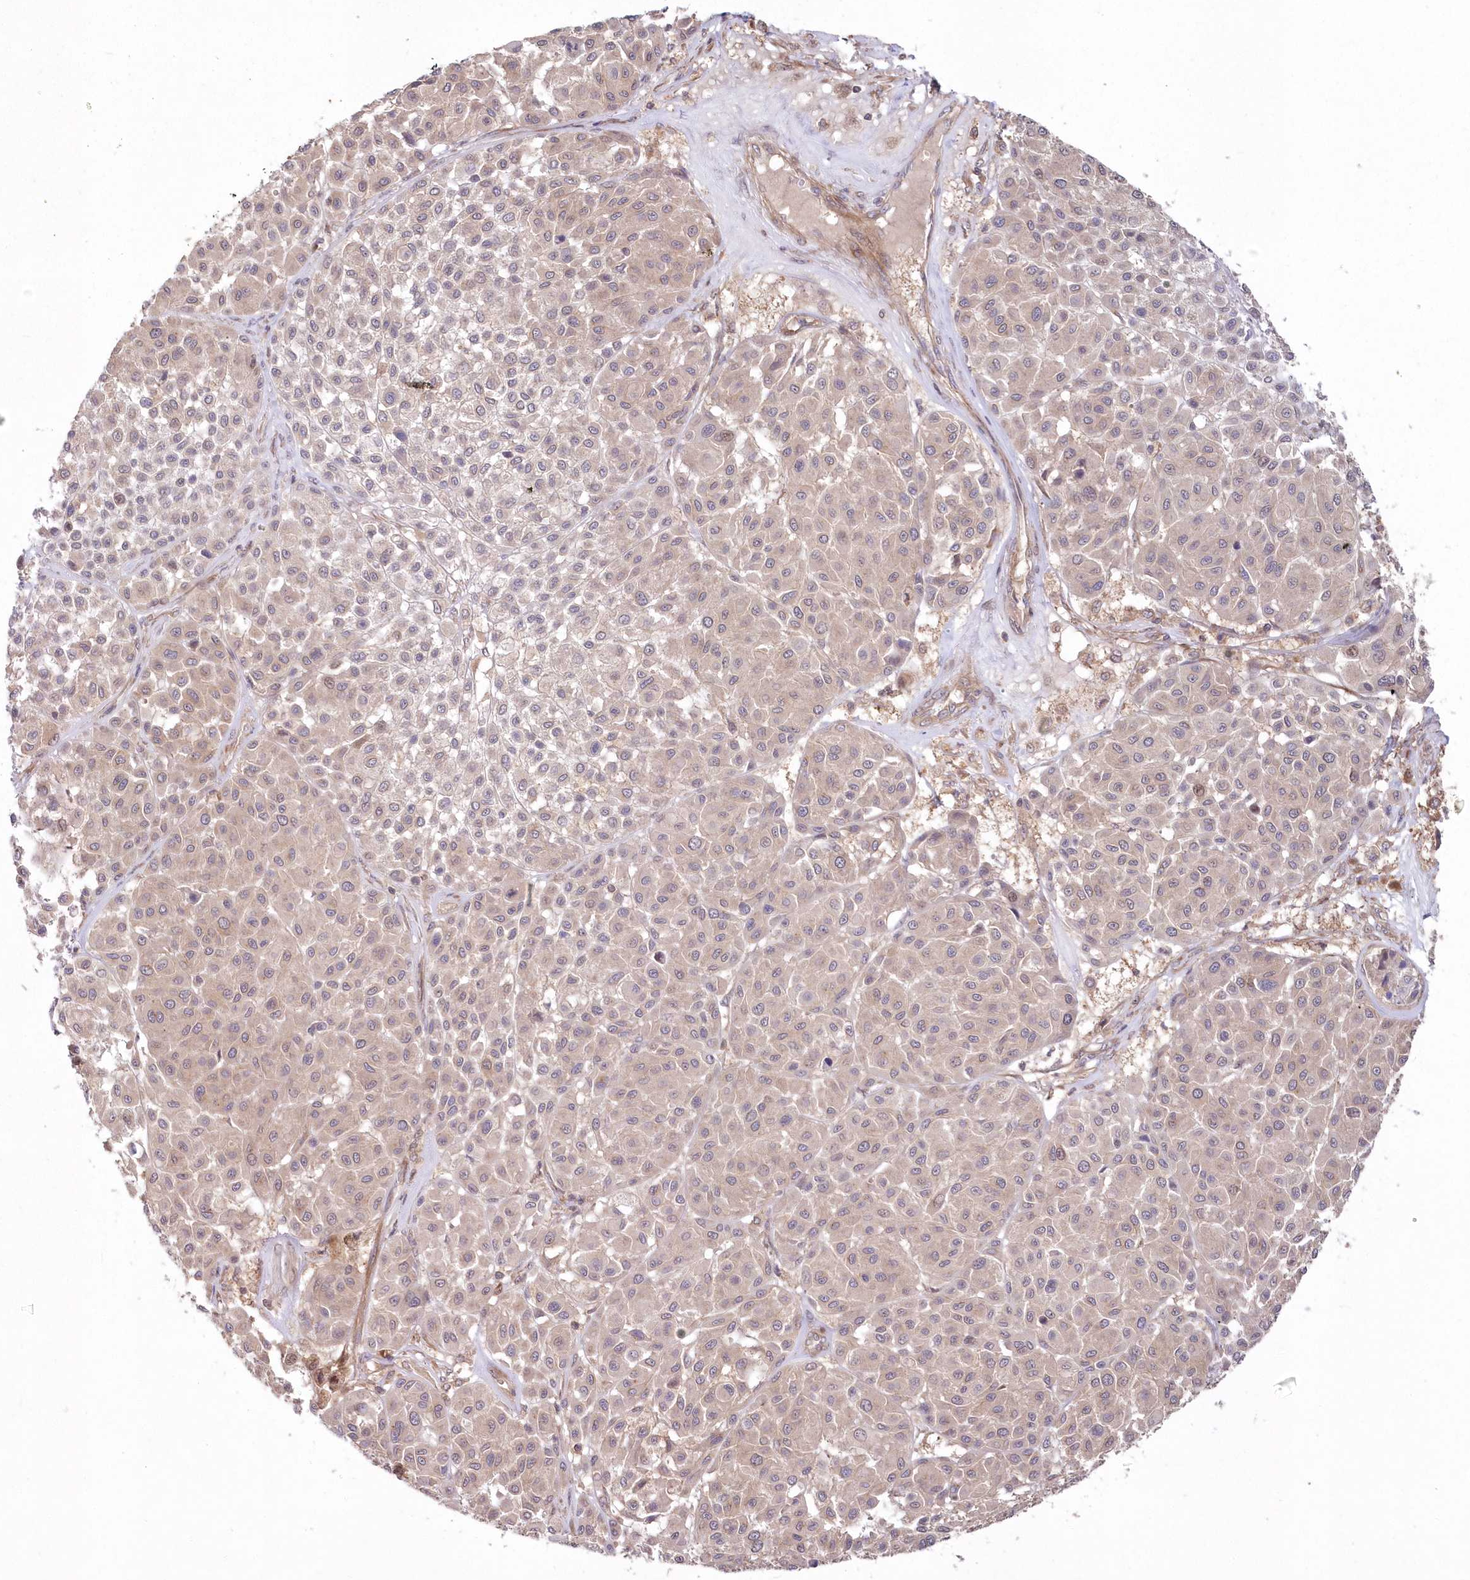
{"staining": {"intensity": "negative", "quantity": "none", "location": "none"}, "tissue": "melanoma", "cell_type": "Tumor cells", "image_type": "cancer", "snomed": [{"axis": "morphology", "description": "Malignant melanoma, Metastatic site"}, {"axis": "topography", "description": "Soft tissue"}], "caption": "DAB immunohistochemical staining of melanoma displays no significant positivity in tumor cells. The staining was performed using DAB to visualize the protein expression in brown, while the nuclei were stained in blue with hematoxylin (Magnification: 20x).", "gene": "TBCA", "patient": {"sex": "male", "age": 41}}